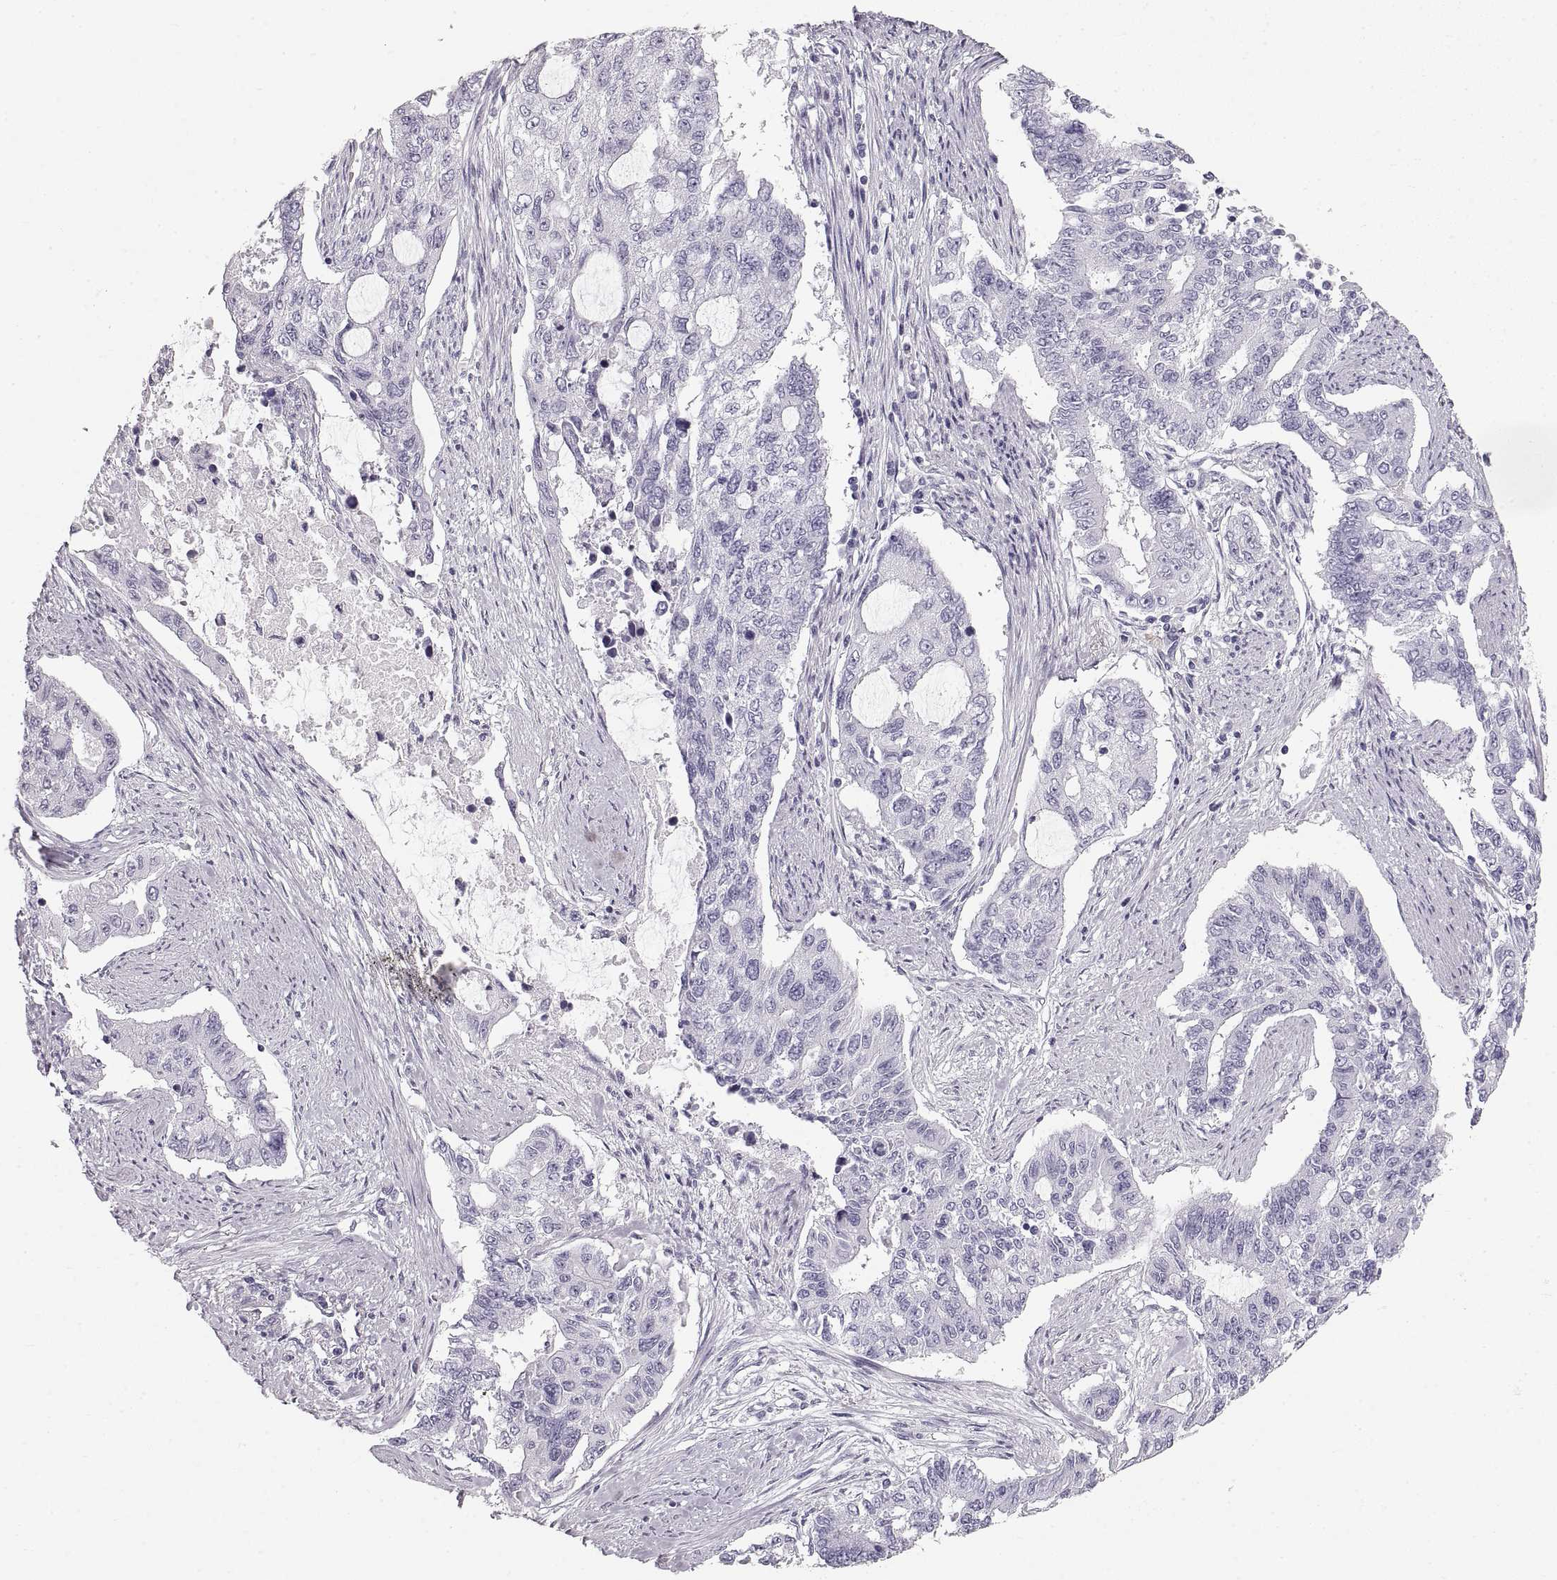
{"staining": {"intensity": "negative", "quantity": "none", "location": "none"}, "tissue": "endometrial cancer", "cell_type": "Tumor cells", "image_type": "cancer", "snomed": [{"axis": "morphology", "description": "Adenocarcinoma, NOS"}, {"axis": "topography", "description": "Uterus"}], "caption": "IHC image of endometrial cancer stained for a protein (brown), which displays no positivity in tumor cells.", "gene": "CRYAA", "patient": {"sex": "female", "age": 59}}